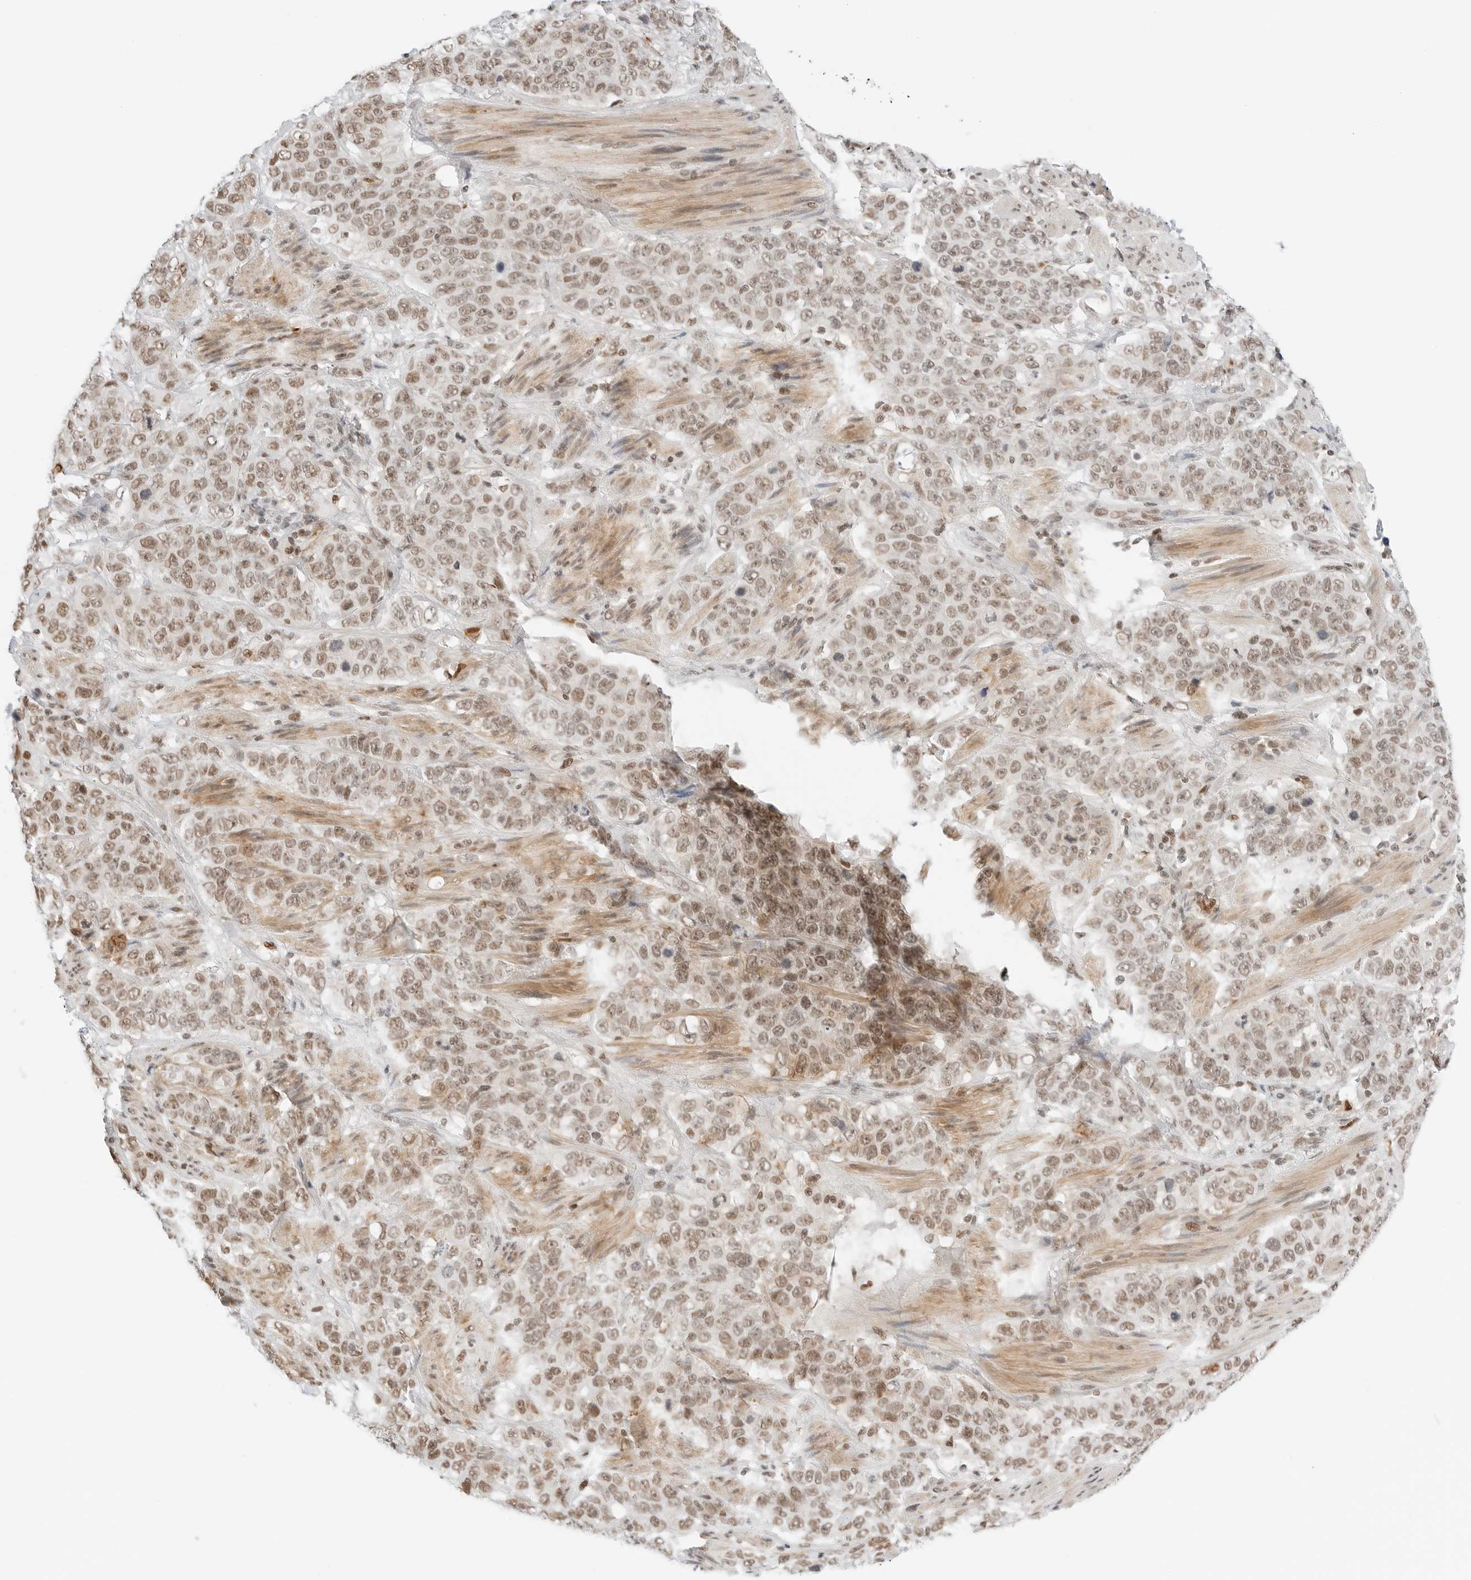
{"staining": {"intensity": "moderate", "quantity": ">75%", "location": "nuclear"}, "tissue": "stomach cancer", "cell_type": "Tumor cells", "image_type": "cancer", "snomed": [{"axis": "morphology", "description": "Adenocarcinoma, NOS"}, {"axis": "topography", "description": "Stomach"}], "caption": "Moderate nuclear expression is identified in about >75% of tumor cells in stomach cancer.", "gene": "CRTC2", "patient": {"sex": "male", "age": 48}}